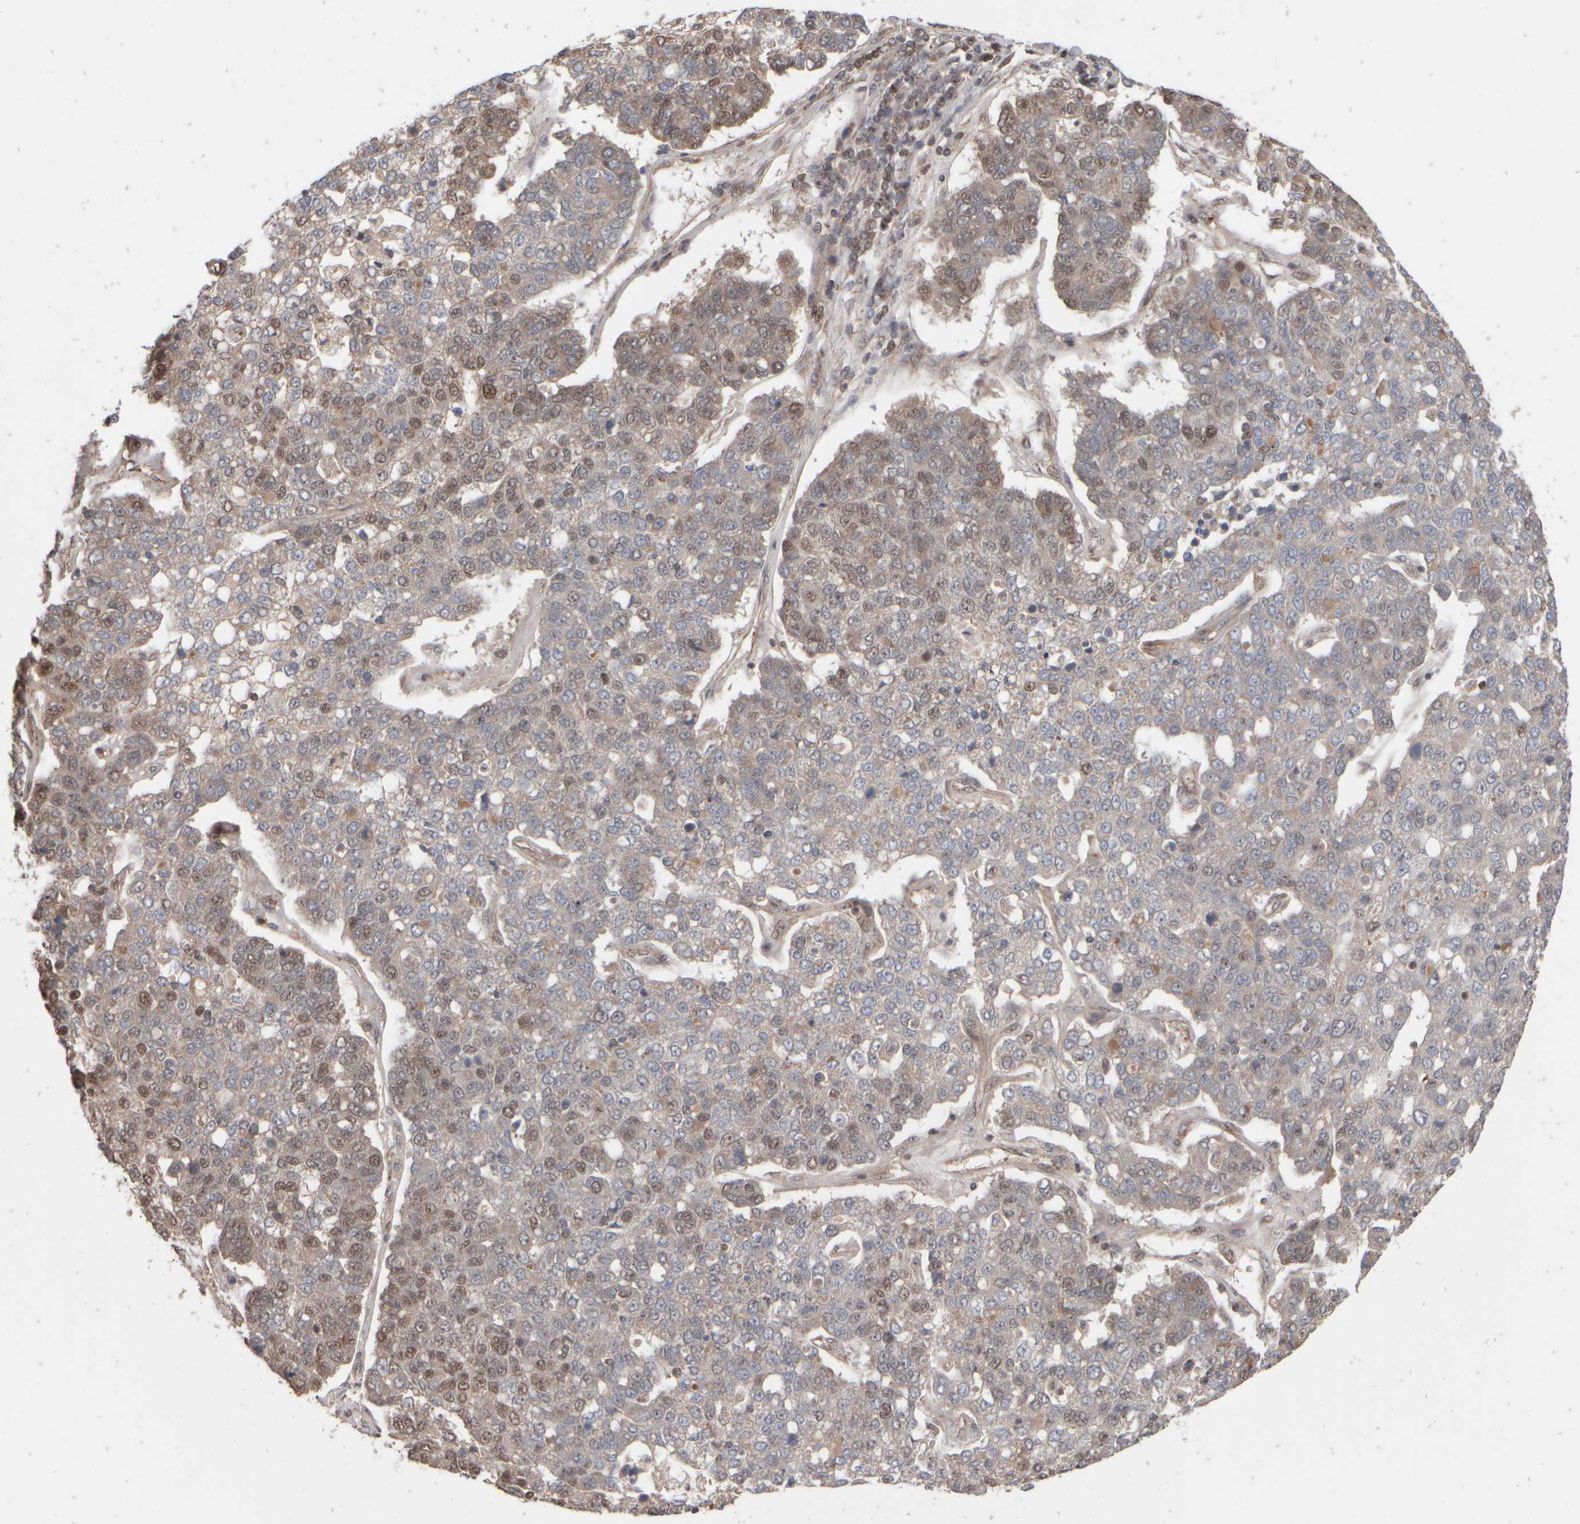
{"staining": {"intensity": "weak", "quantity": "25%-75%", "location": "cytoplasmic/membranous,nuclear"}, "tissue": "pancreatic cancer", "cell_type": "Tumor cells", "image_type": "cancer", "snomed": [{"axis": "morphology", "description": "Adenocarcinoma, NOS"}, {"axis": "topography", "description": "Pancreas"}], "caption": "Protein expression analysis of pancreatic cancer reveals weak cytoplasmic/membranous and nuclear staining in approximately 25%-75% of tumor cells. (Brightfield microscopy of DAB IHC at high magnification).", "gene": "ABHD11", "patient": {"sex": "female", "age": 61}}